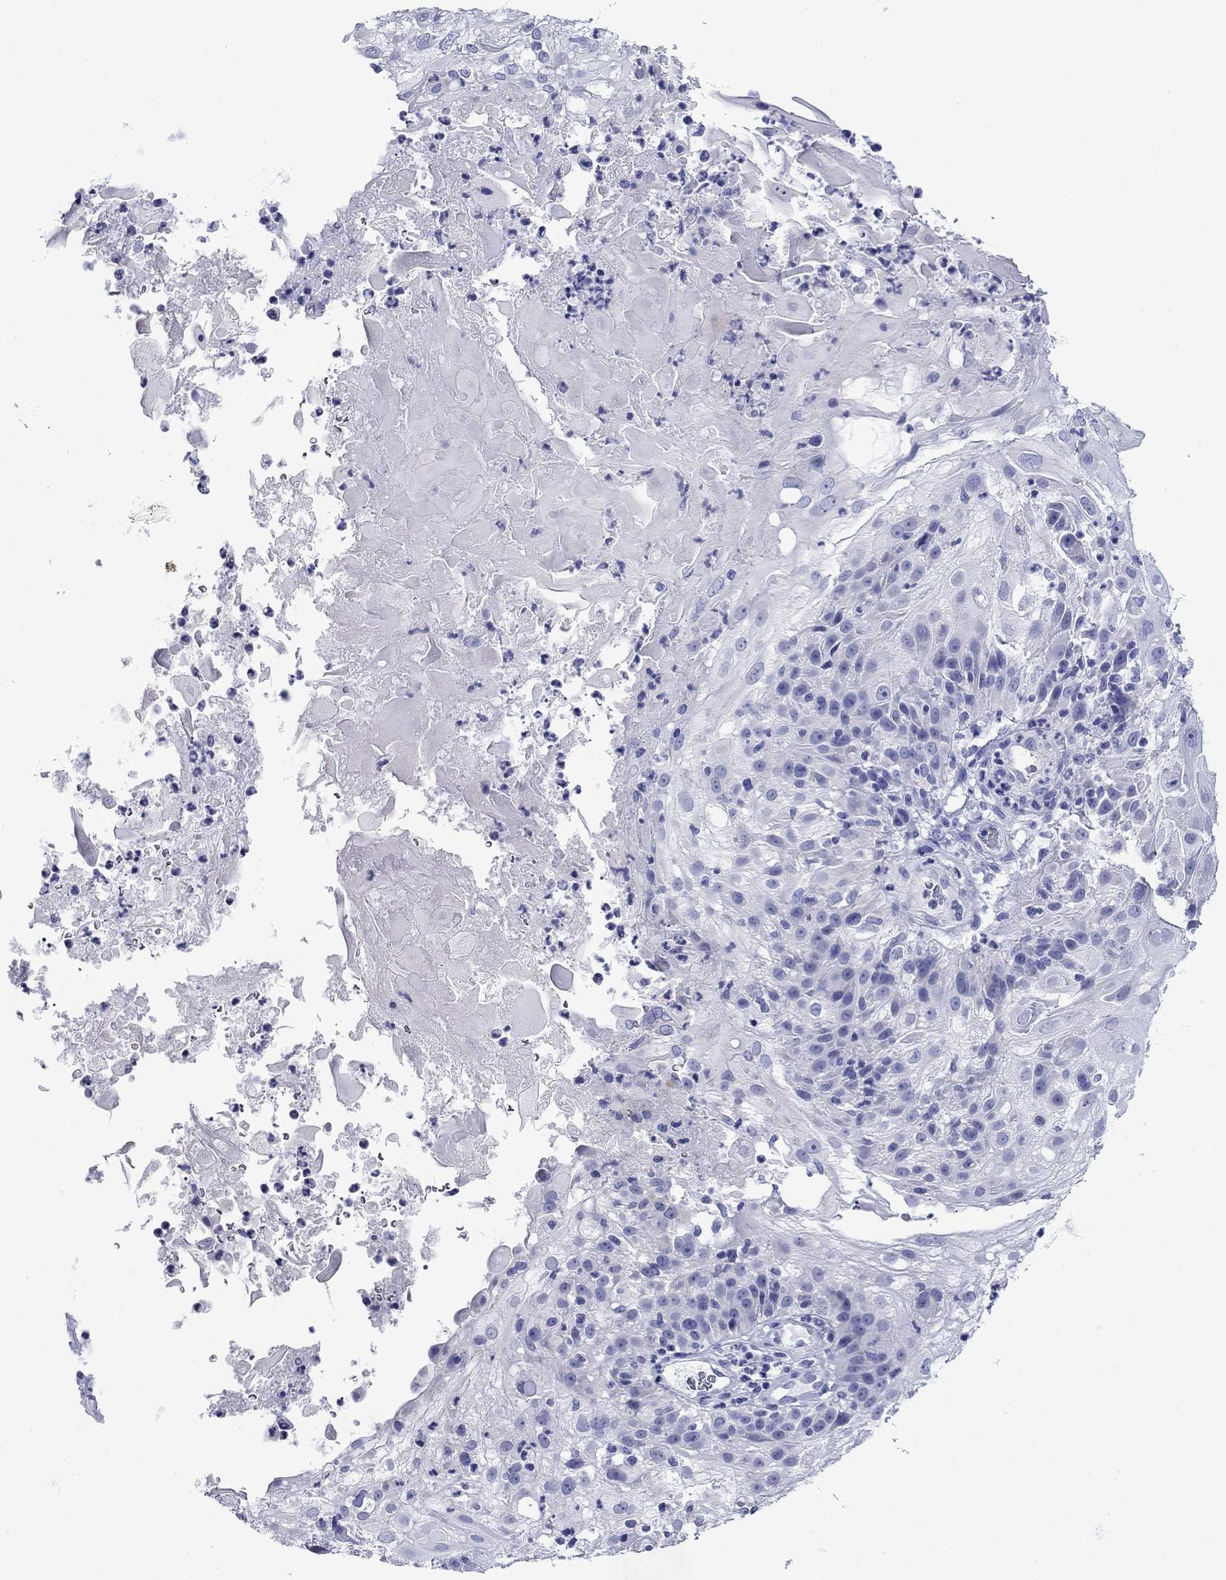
{"staining": {"intensity": "negative", "quantity": "none", "location": "none"}, "tissue": "skin cancer", "cell_type": "Tumor cells", "image_type": "cancer", "snomed": [{"axis": "morphology", "description": "Normal tissue, NOS"}, {"axis": "morphology", "description": "Squamous cell carcinoma, NOS"}, {"axis": "topography", "description": "Skin"}], "caption": "Micrograph shows no significant protein staining in tumor cells of skin squamous cell carcinoma.", "gene": "GIP", "patient": {"sex": "female", "age": 83}}